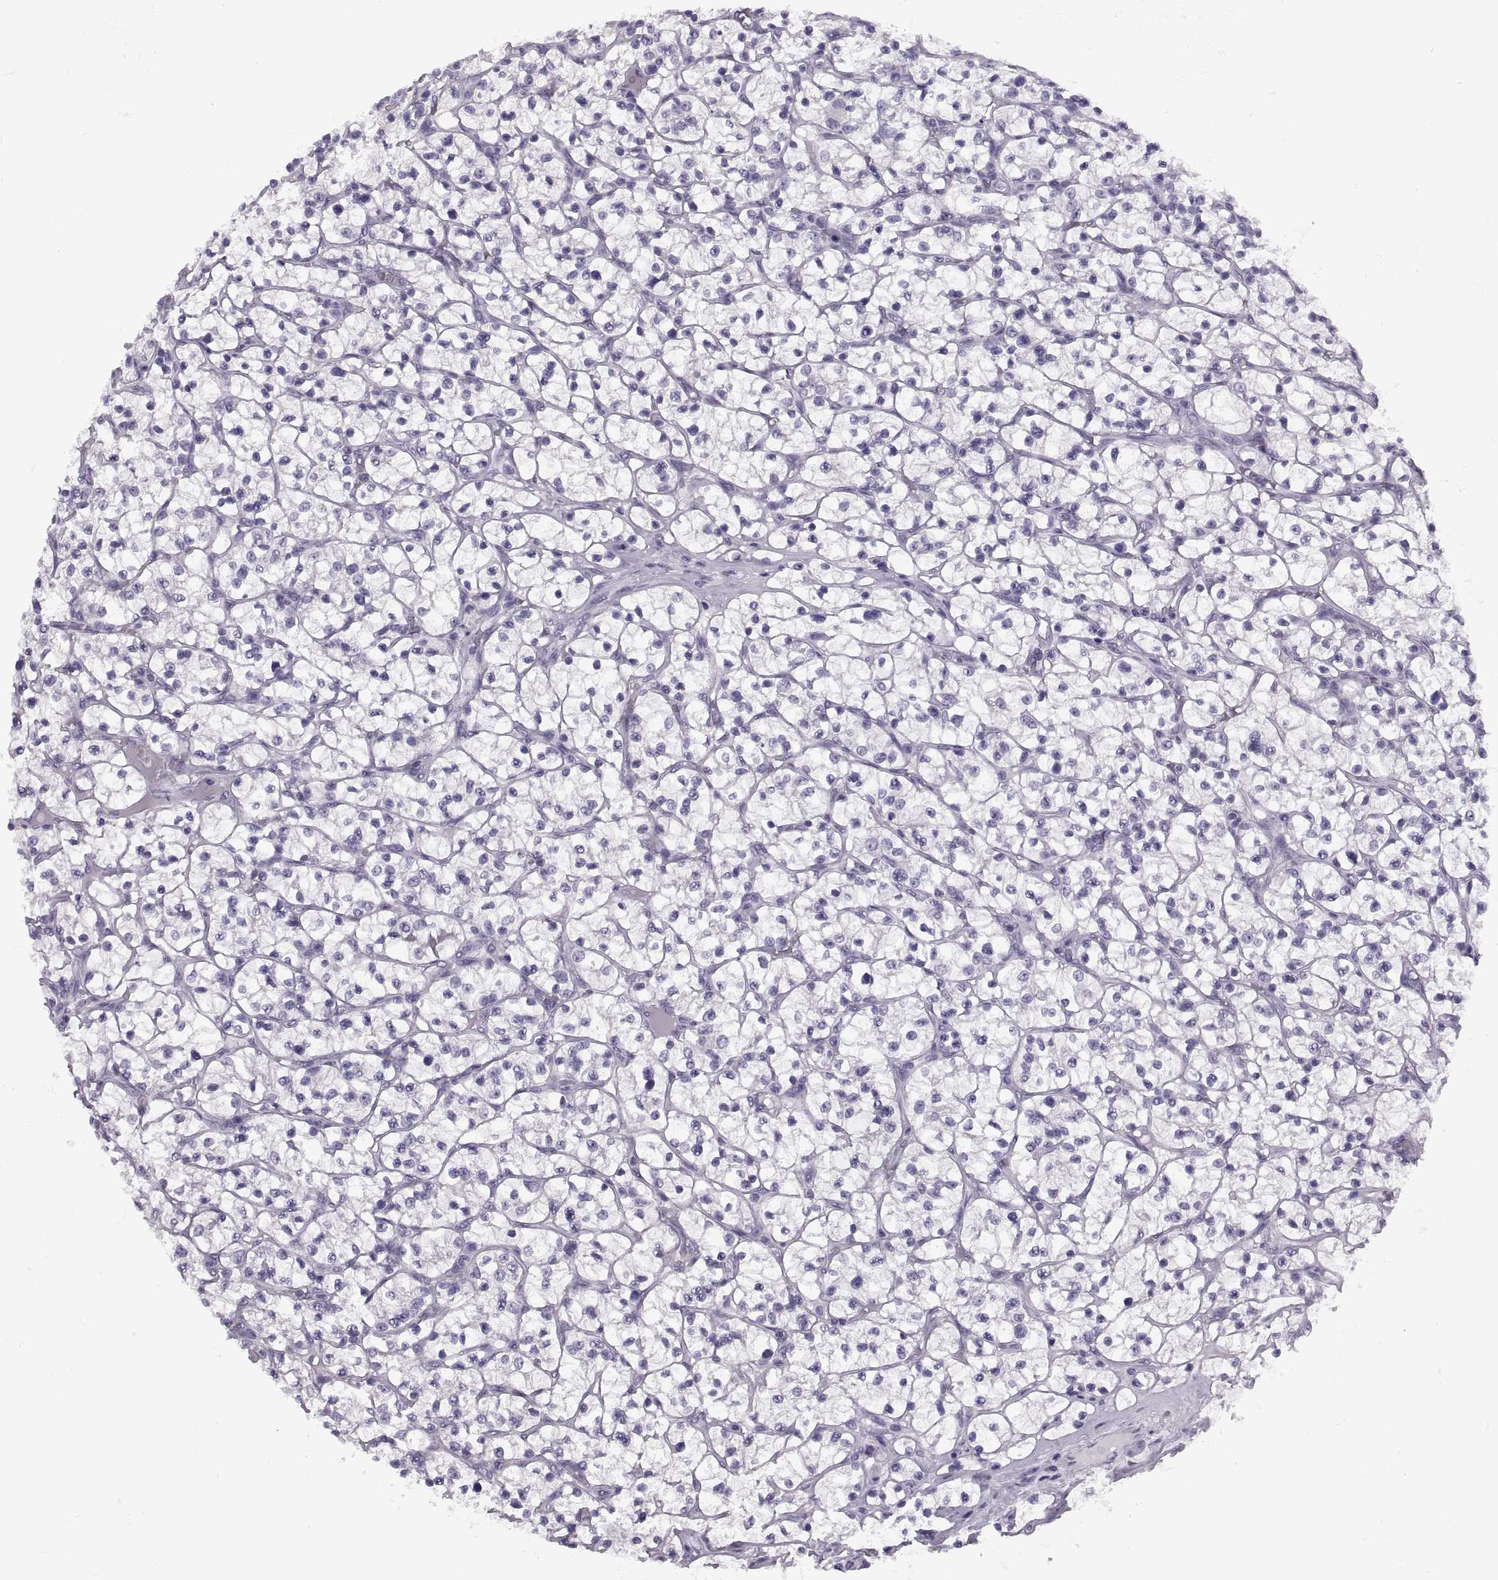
{"staining": {"intensity": "negative", "quantity": "none", "location": "none"}, "tissue": "renal cancer", "cell_type": "Tumor cells", "image_type": "cancer", "snomed": [{"axis": "morphology", "description": "Adenocarcinoma, NOS"}, {"axis": "topography", "description": "Kidney"}], "caption": "Renal cancer was stained to show a protein in brown. There is no significant staining in tumor cells.", "gene": "SYNGR4", "patient": {"sex": "female", "age": 64}}